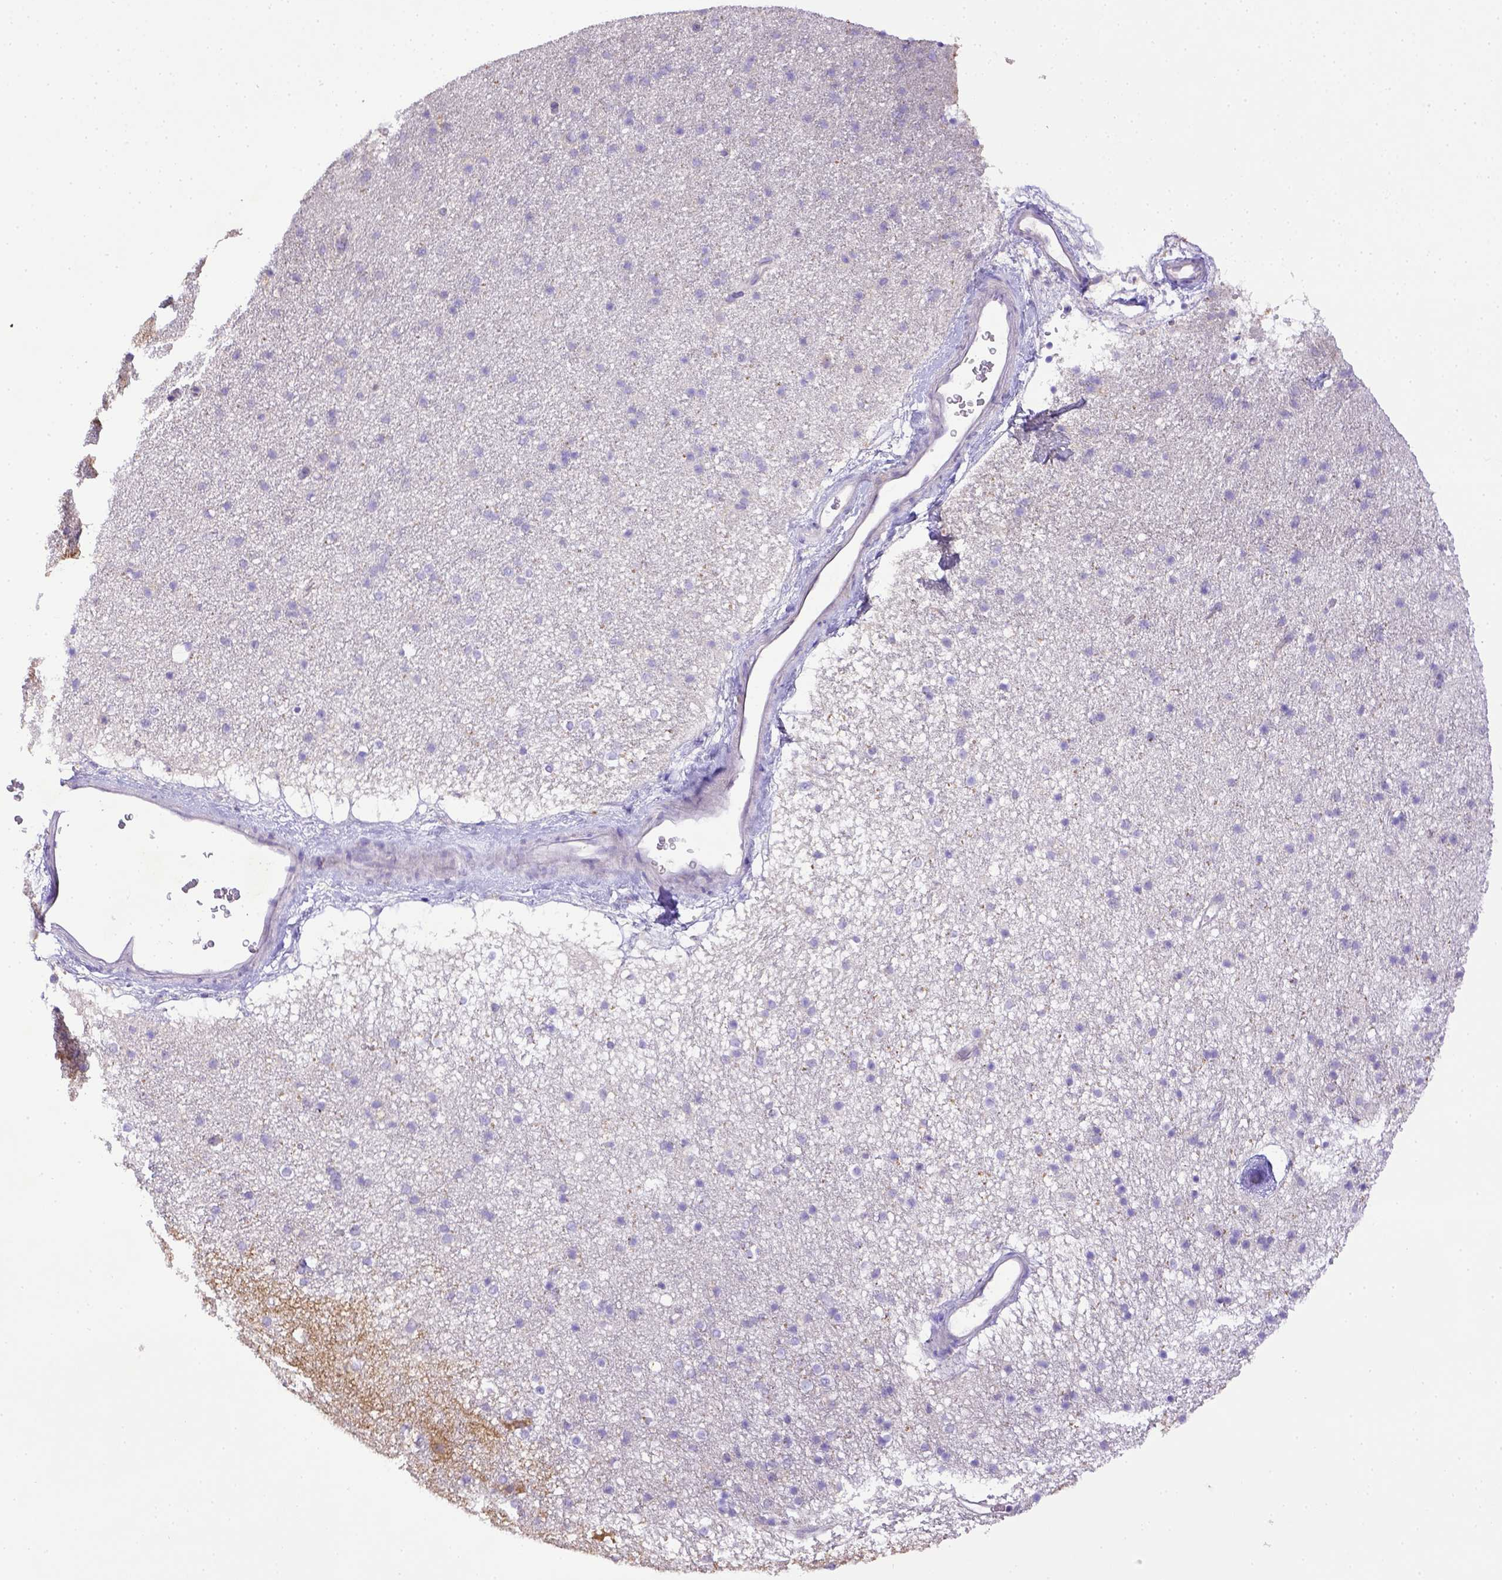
{"staining": {"intensity": "negative", "quantity": "none", "location": "none"}, "tissue": "caudate", "cell_type": "Glial cells", "image_type": "normal", "snomed": [{"axis": "morphology", "description": "Normal tissue, NOS"}, {"axis": "topography", "description": "Lateral ventricle wall"}], "caption": "DAB immunohistochemical staining of normal human caudate demonstrates no significant staining in glial cells.", "gene": "CD40", "patient": {"sex": "female", "age": 71}}